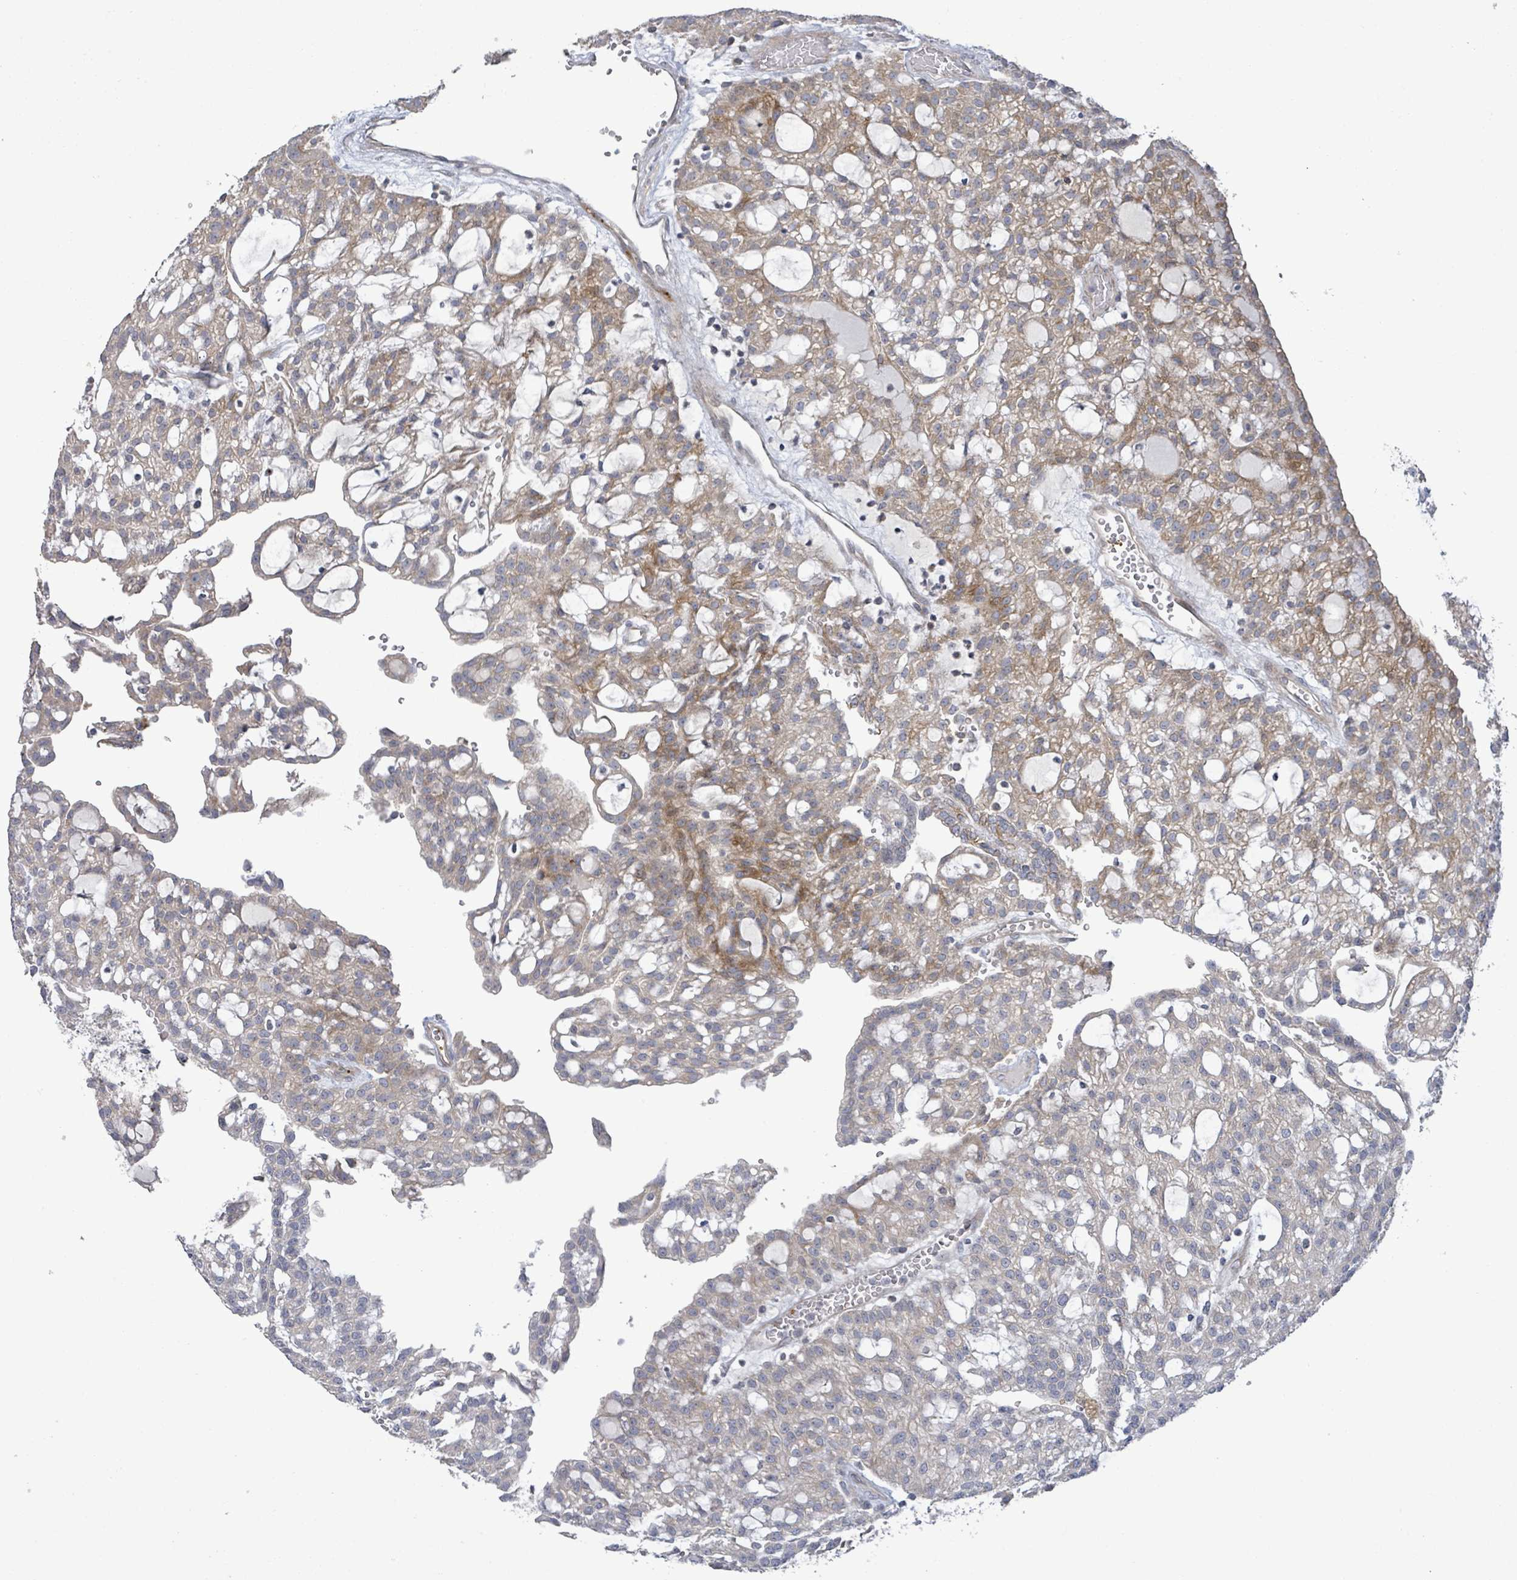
{"staining": {"intensity": "moderate", "quantity": "25%-75%", "location": "cytoplasmic/membranous"}, "tissue": "renal cancer", "cell_type": "Tumor cells", "image_type": "cancer", "snomed": [{"axis": "morphology", "description": "Adenocarcinoma, NOS"}, {"axis": "topography", "description": "Kidney"}], "caption": "Renal cancer (adenocarcinoma) tissue reveals moderate cytoplasmic/membranous positivity in approximately 25%-75% of tumor cells", "gene": "LILRA4", "patient": {"sex": "male", "age": 63}}